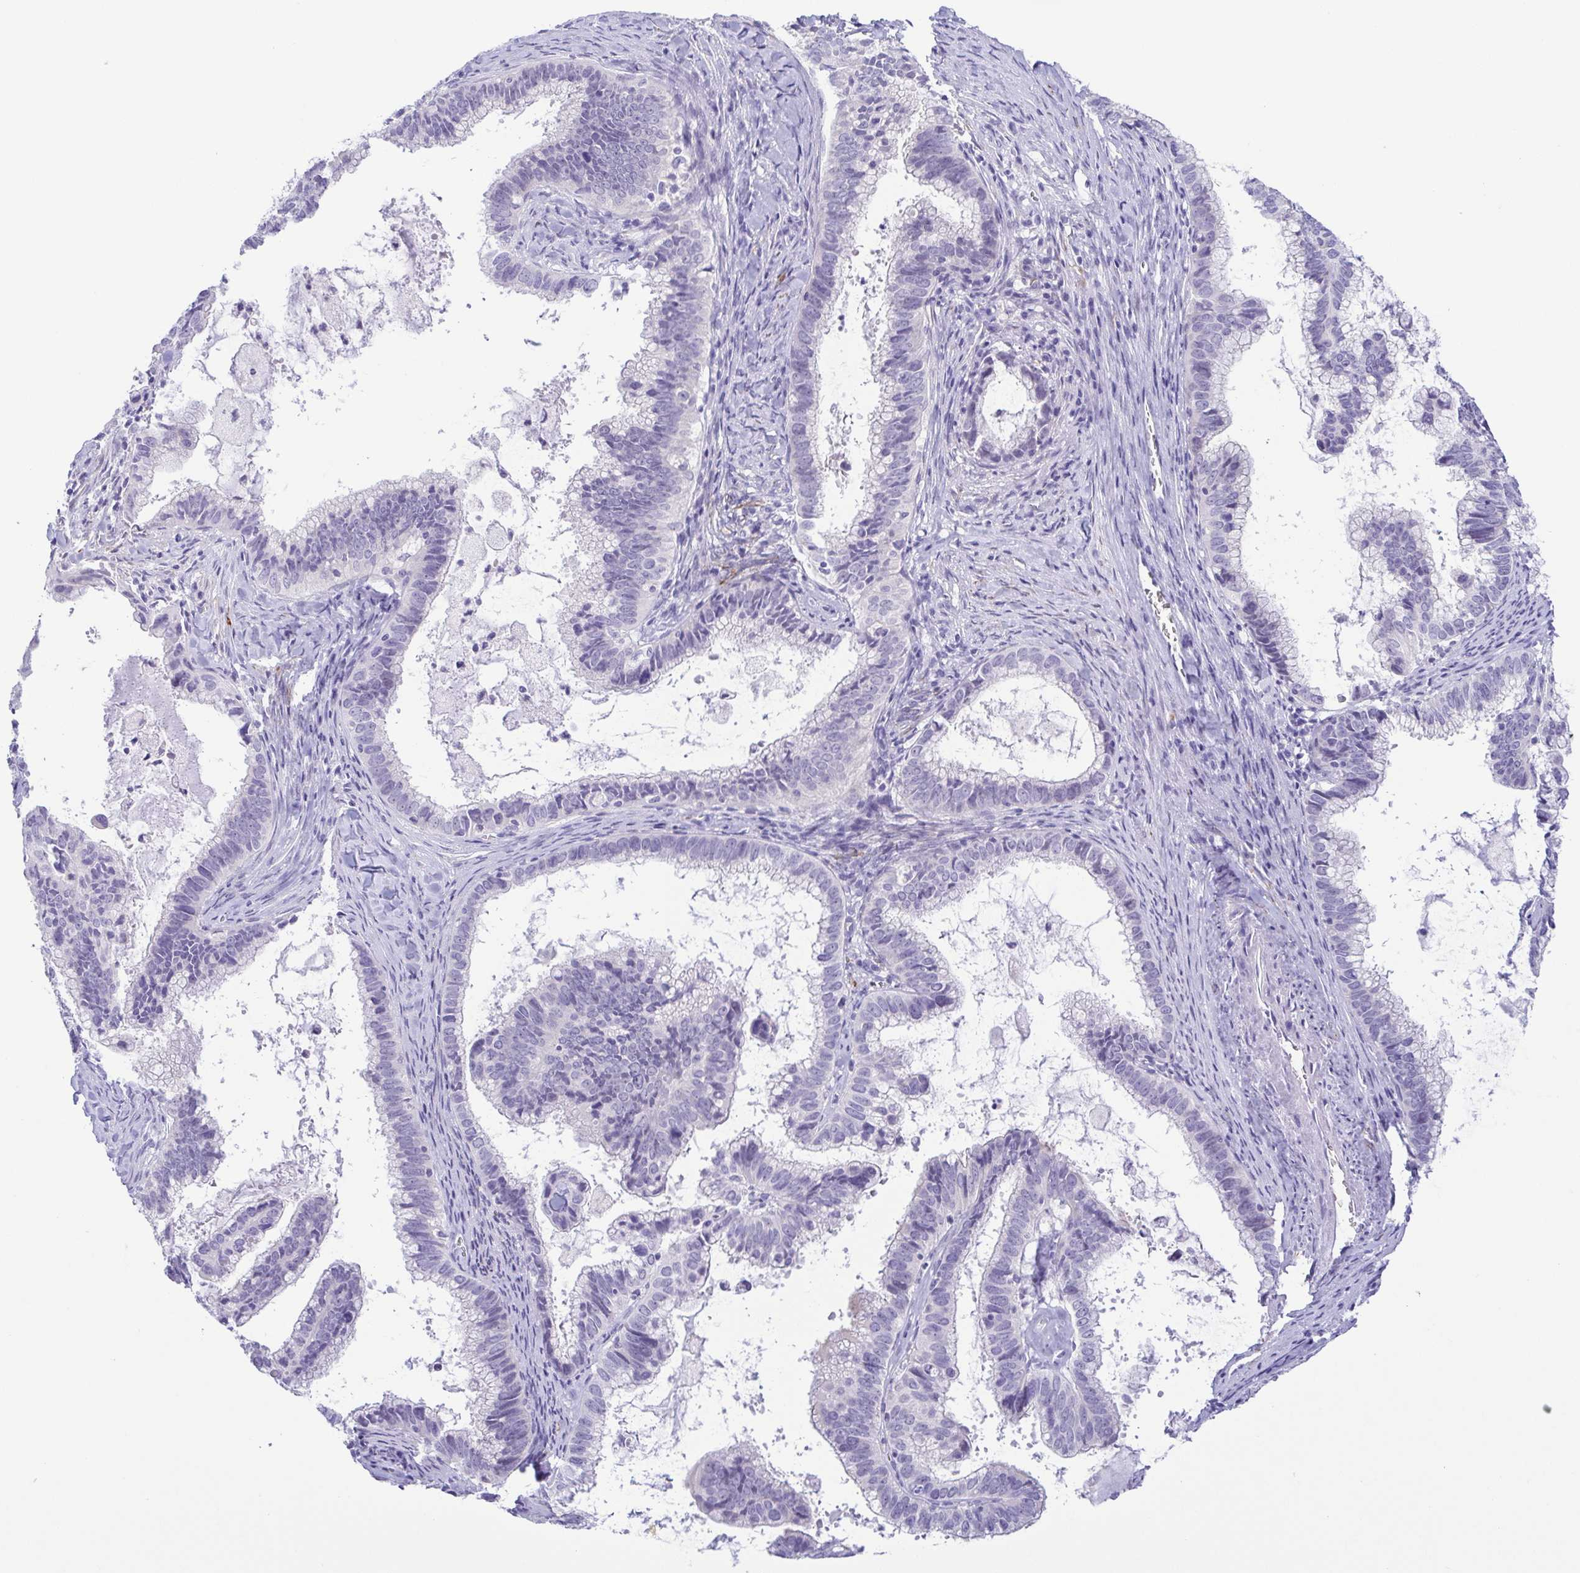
{"staining": {"intensity": "negative", "quantity": "none", "location": "none"}, "tissue": "cervical cancer", "cell_type": "Tumor cells", "image_type": "cancer", "snomed": [{"axis": "morphology", "description": "Adenocarcinoma, NOS"}, {"axis": "topography", "description": "Cervix"}], "caption": "A histopathology image of human cervical cancer is negative for staining in tumor cells.", "gene": "MYL7", "patient": {"sex": "female", "age": 61}}